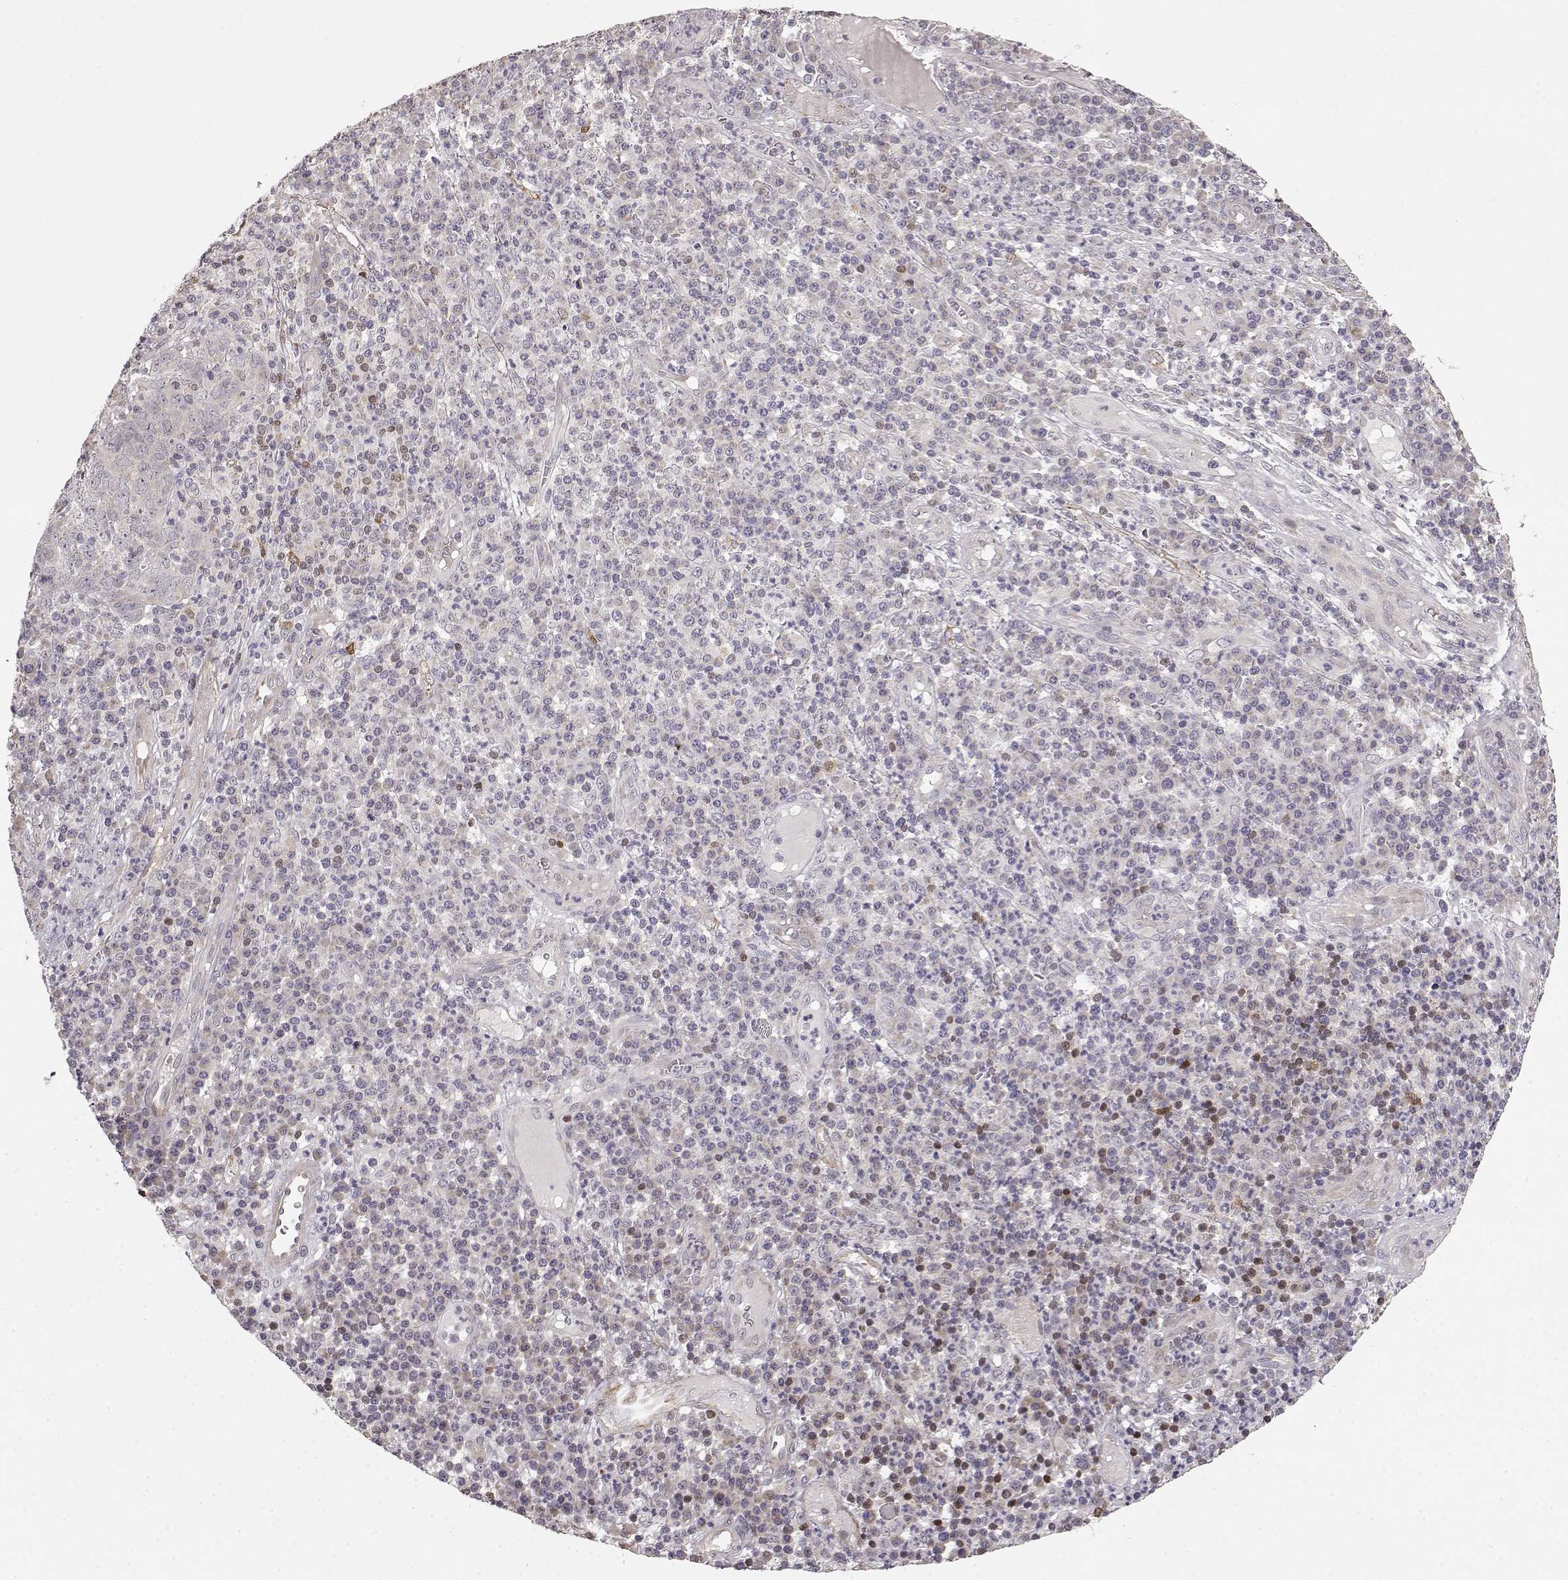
{"staining": {"intensity": "weak", "quantity": "<25%", "location": "cytoplasmic/membranous"}, "tissue": "skin cancer", "cell_type": "Tumor cells", "image_type": "cancer", "snomed": [{"axis": "morphology", "description": "Squamous cell carcinoma, NOS"}, {"axis": "topography", "description": "Skin"}, {"axis": "topography", "description": "Anal"}], "caption": "A histopathology image of skin squamous cell carcinoma stained for a protein exhibits no brown staining in tumor cells. (DAB (3,3'-diaminobenzidine) immunohistochemistry (IHC) visualized using brightfield microscopy, high magnification).", "gene": "BACH2", "patient": {"sex": "female", "age": 51}}